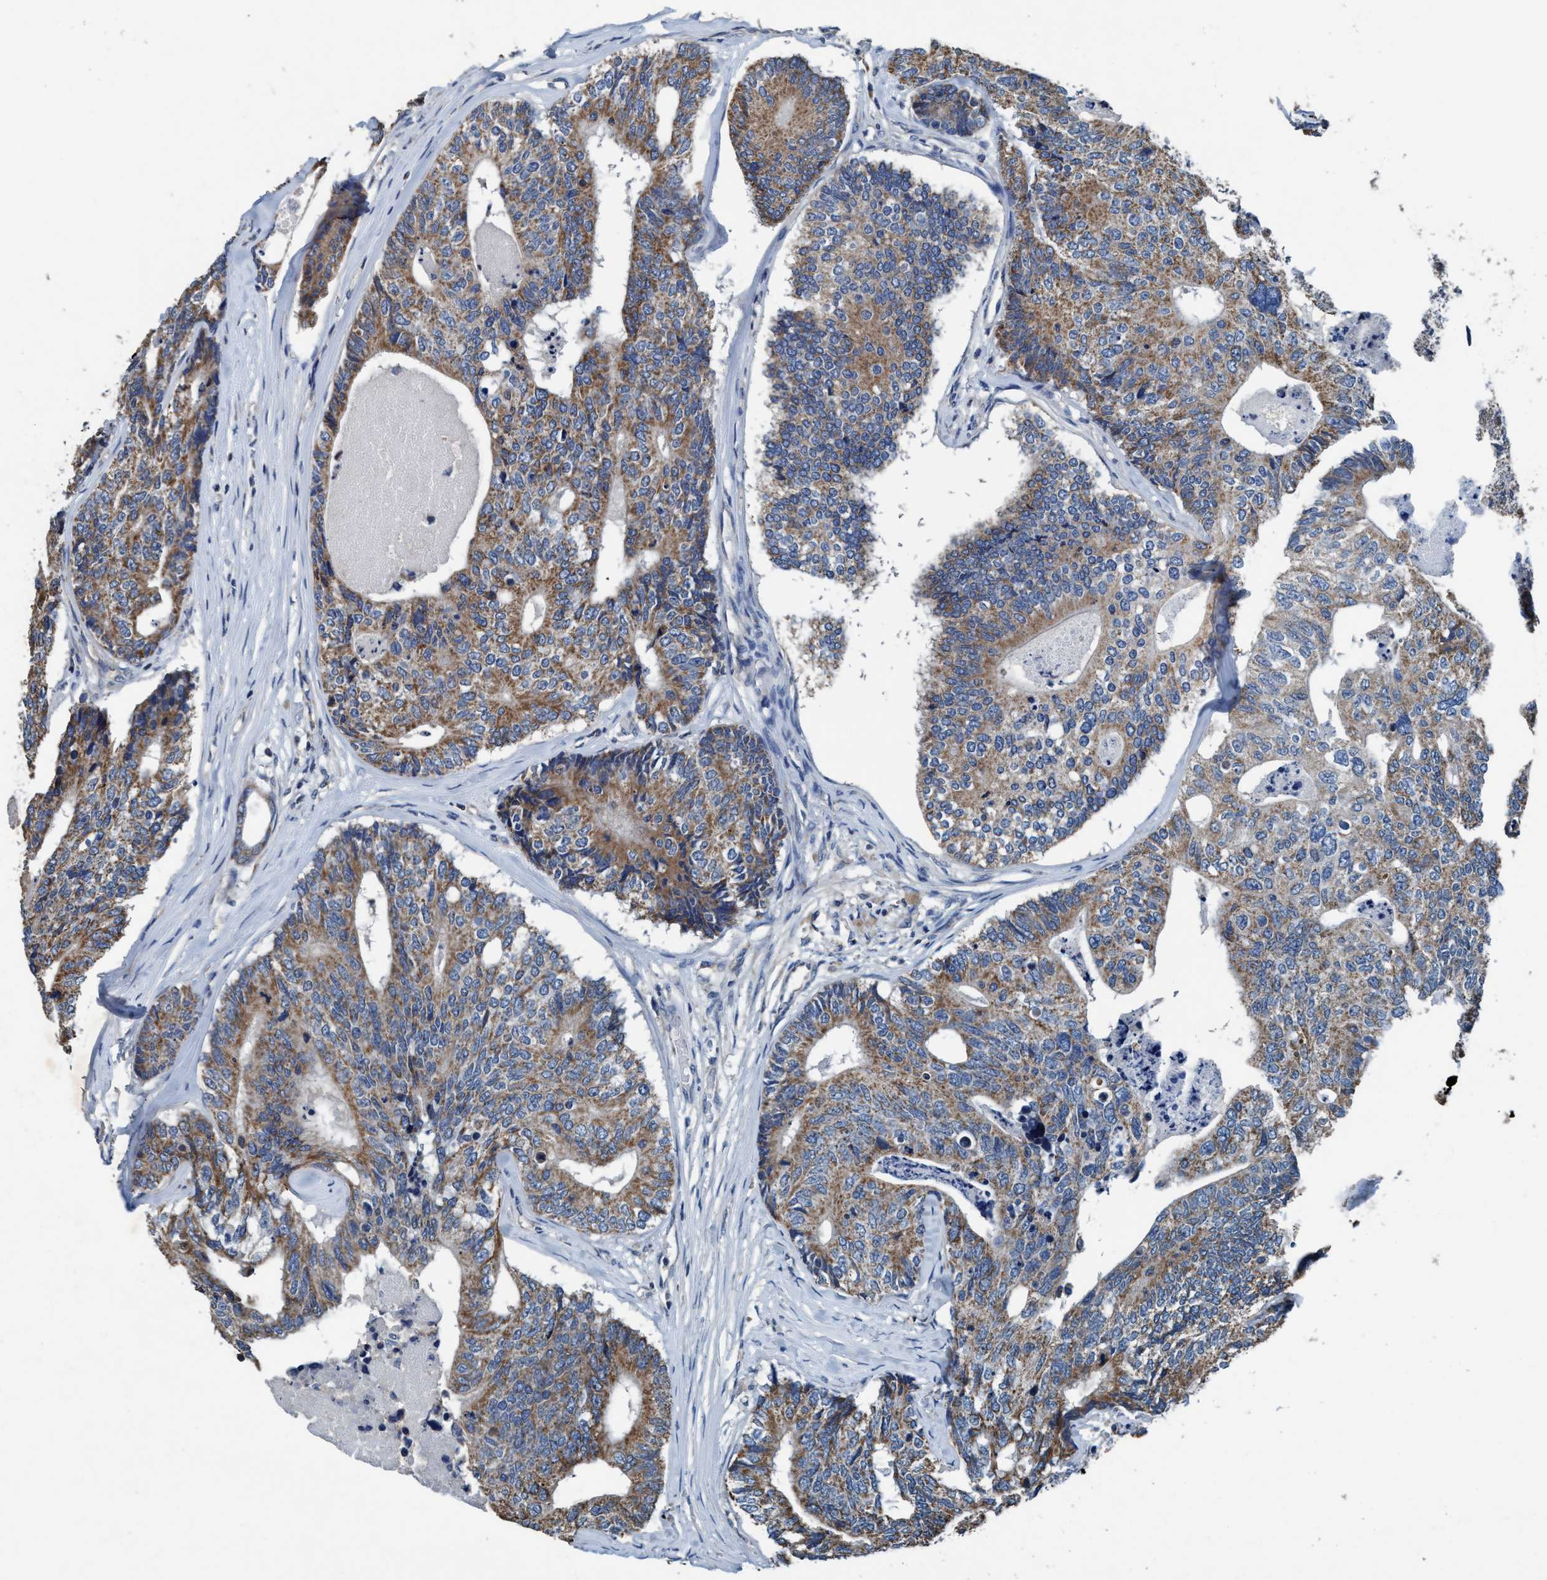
{"staining": {"intensity": "moderate", "quantity": ">75%", "location": "cytoplasmic/membranous"}, "tissue": "colorectal cancer", "cell_type": "Tumor cells", "image_type": "cancer", "snomed": [{"axis": "morphology", "description": "Adenocarcinoma, NOS"}, {"axis": "topography", "description": "Colon"}], "caption": "Human adenocarcinoma (colorectal) stained with a protein marker exhibits moderate staining in tumor cells.", "gene": "ANKFN1", "patient": {"sex": "female", "age": 67}}